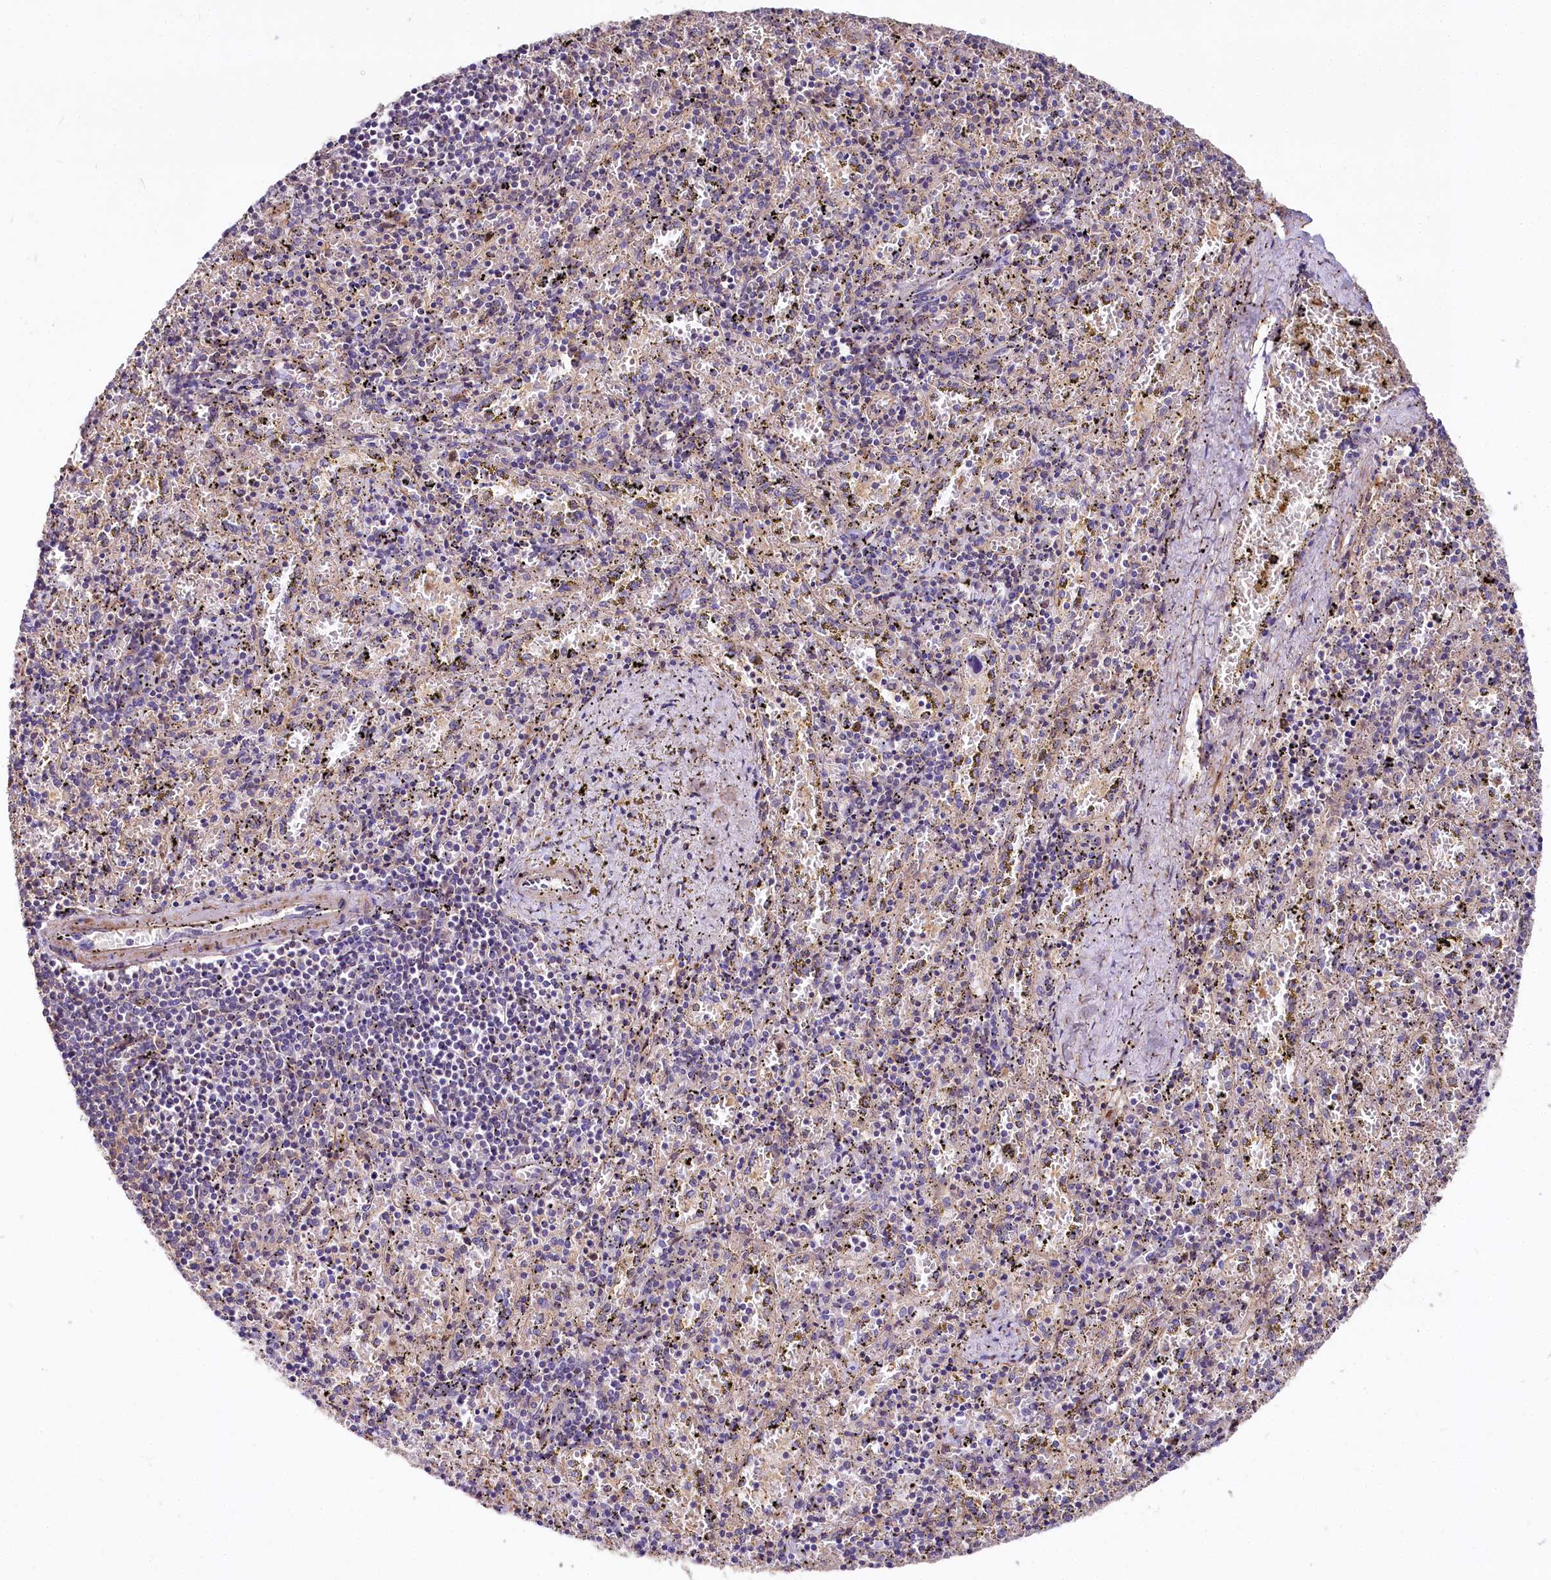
{"staining": {"intensity": "moderate", "quantity": "<25%", "location": "cytoplasmic/membranous"}, "tissue": "spleen", "cell_type": "Cells in red pulp", "image_type": "normal", "snomed": [{"axis": "morphology", "description": "Normal tissue, NOS"}, {"axis": "topography", "description": "Spleen"}], "caption": "This histopathology image exhibits normal spleen stained with IHC to label a protein in brown. The cytoplasmic/membranous of cells in red pulp show moderate positivity for the protein. Nuclei are counter-stained blue.", "gene": "FCHSD2", "patient": {"sex": "male", "age": 11}}